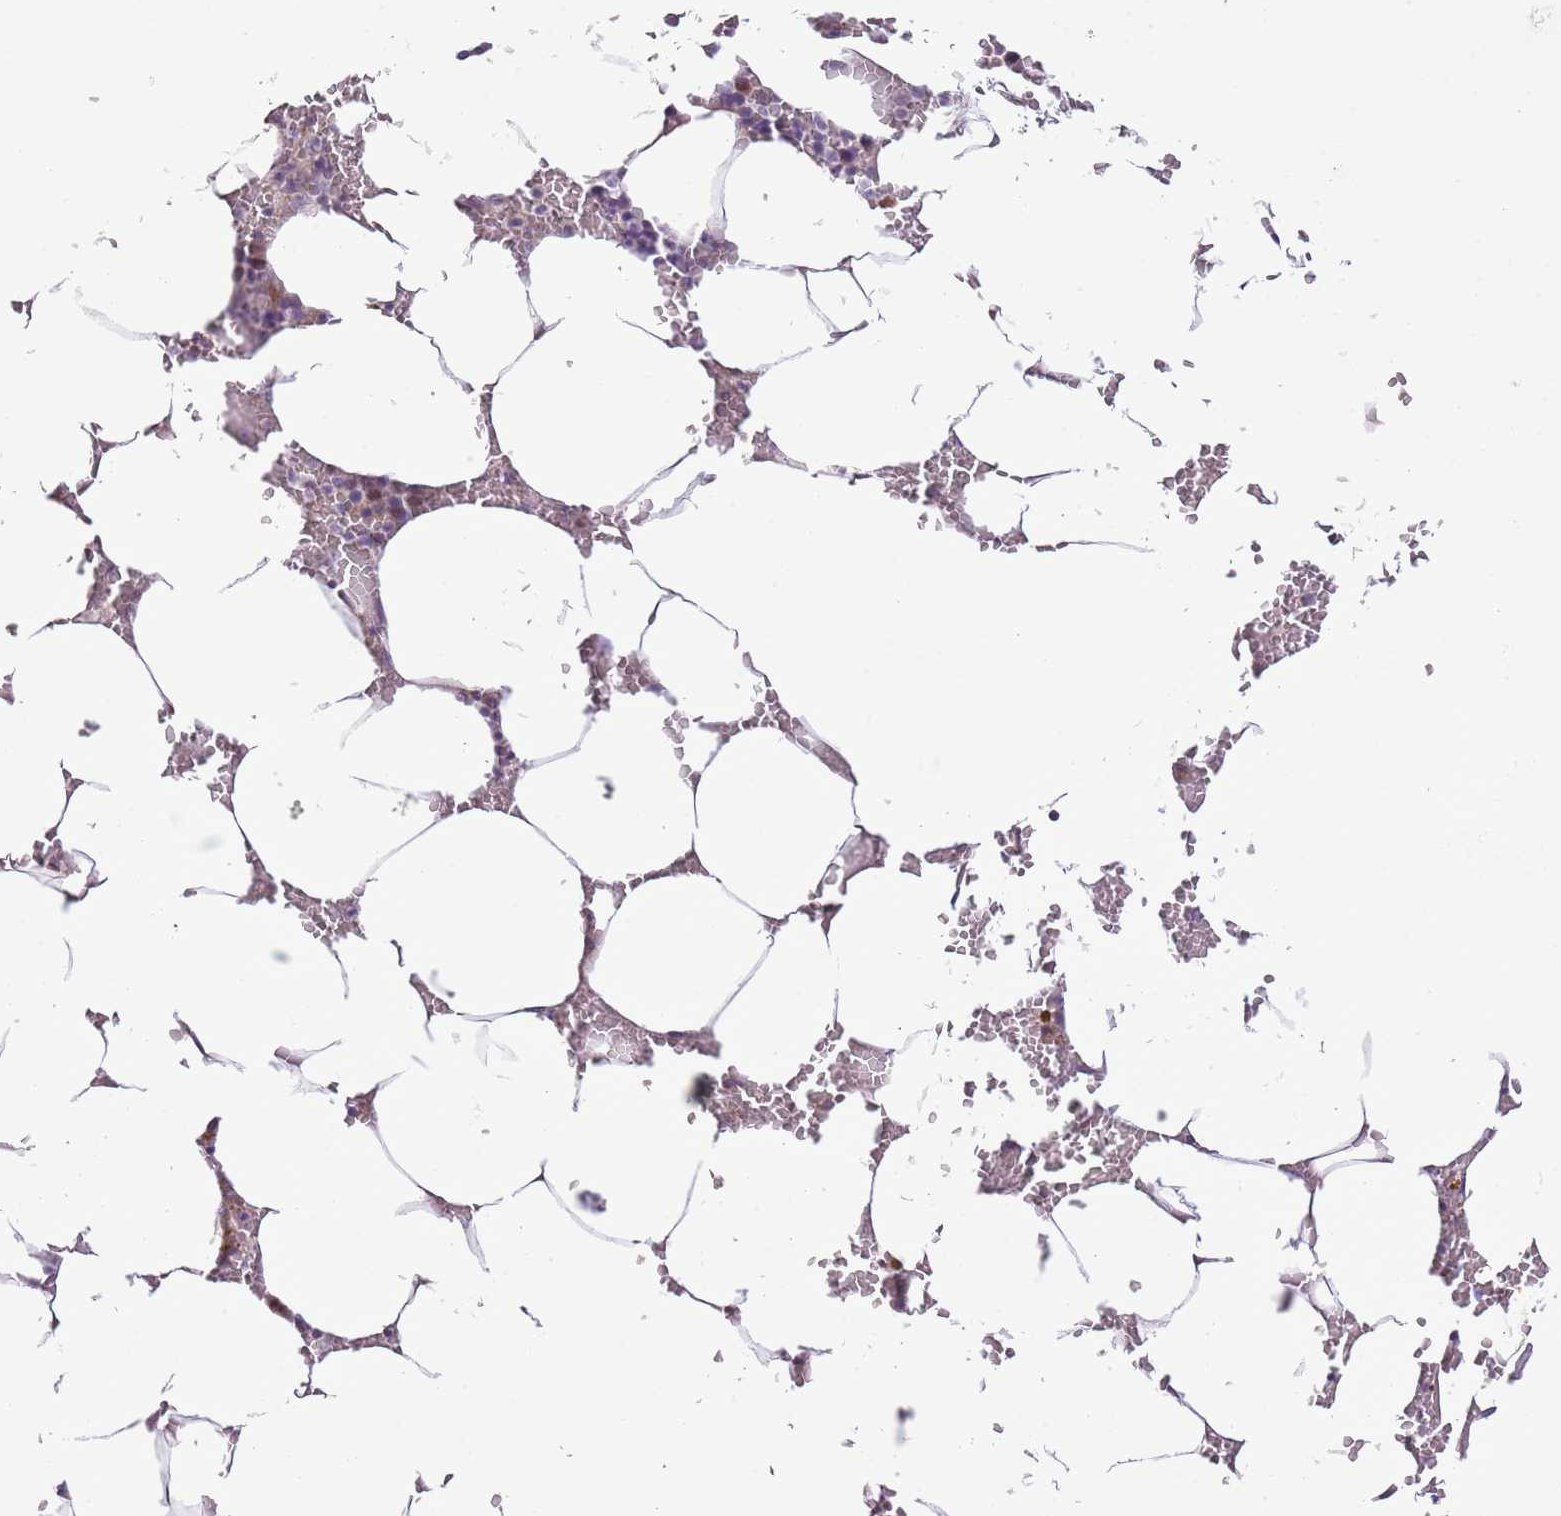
{"staining": {"intensity": "weak", "quantity": "<25%", "location": "nuclear"}, "tissue": "bone marrow", "cell_type": "Hematopoietic cells", "image_type": "normal", "snomed": [{"axis": "morphology", "description": "Normal tissue, NOS"}, {"axis": "topography", "description": "Bone marrow"}], "caption": "Histopathology image shows no significant protein positivity in hematopoietic cells of unremarkable bone marrow. (Immunohistochemistry, brightfield microscopy, high magnification).", "gene": "GMNN", "patient": {"sex": "male", "age": 70}}